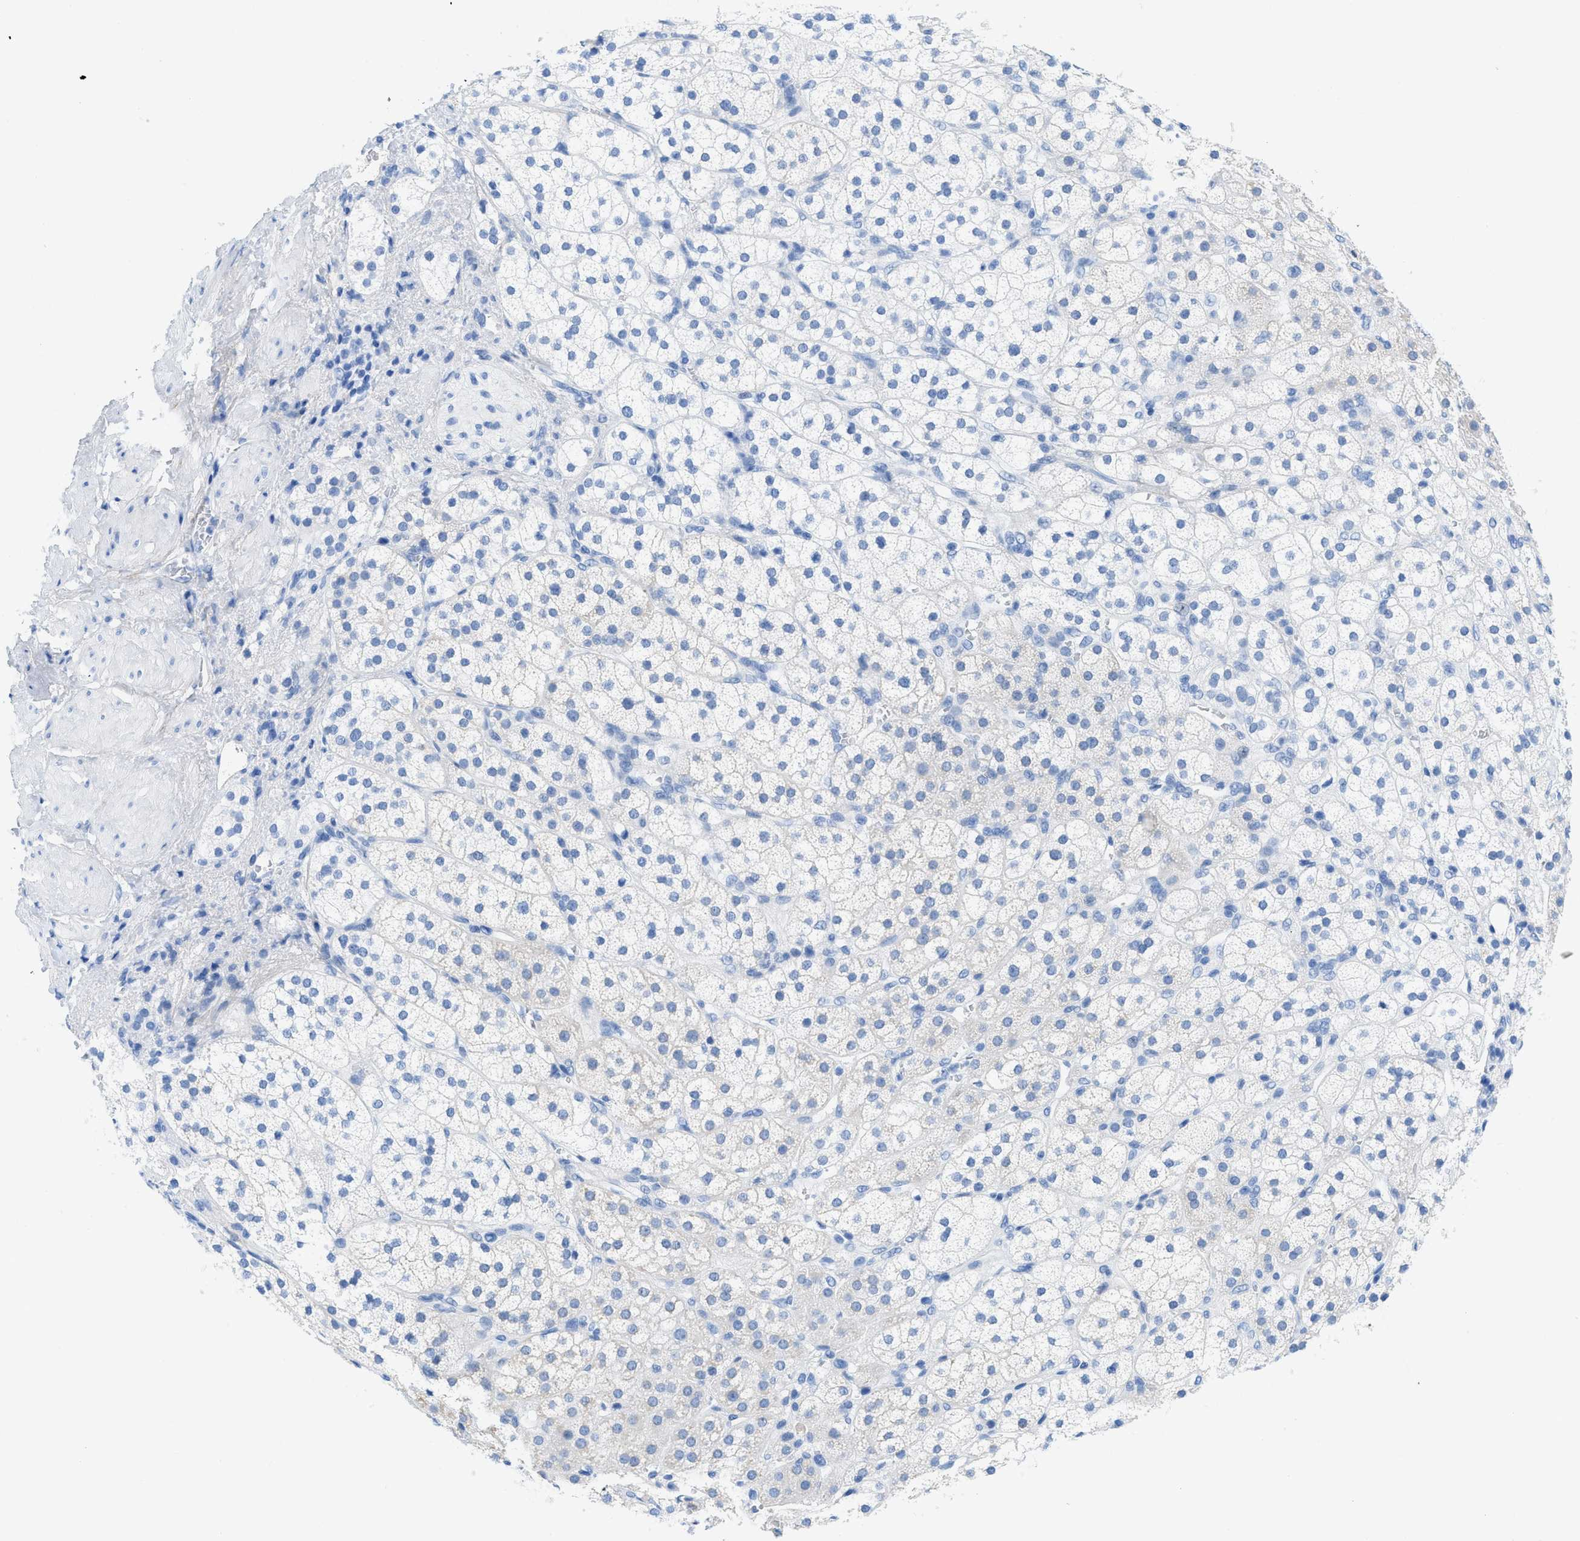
{"staining": {"intensity": "negative", "quantity": "none", "location": "none"}, "tissue": "adrenal gland", "cell_type": "Glandular cells", "image_type": "normal", "snomed": [{"axis": "morphology", "description": "Normal tissue, NOS"}, {"axis": "topography", "description": "Adrenal gland"}], "caption": "IHC photomicrograph of normal human adrenal gland stained for a protein (brown), which shows no staining in glandular cells.", "gene": "COL3A1", "patient": {"sex": "male", "age": 56}}